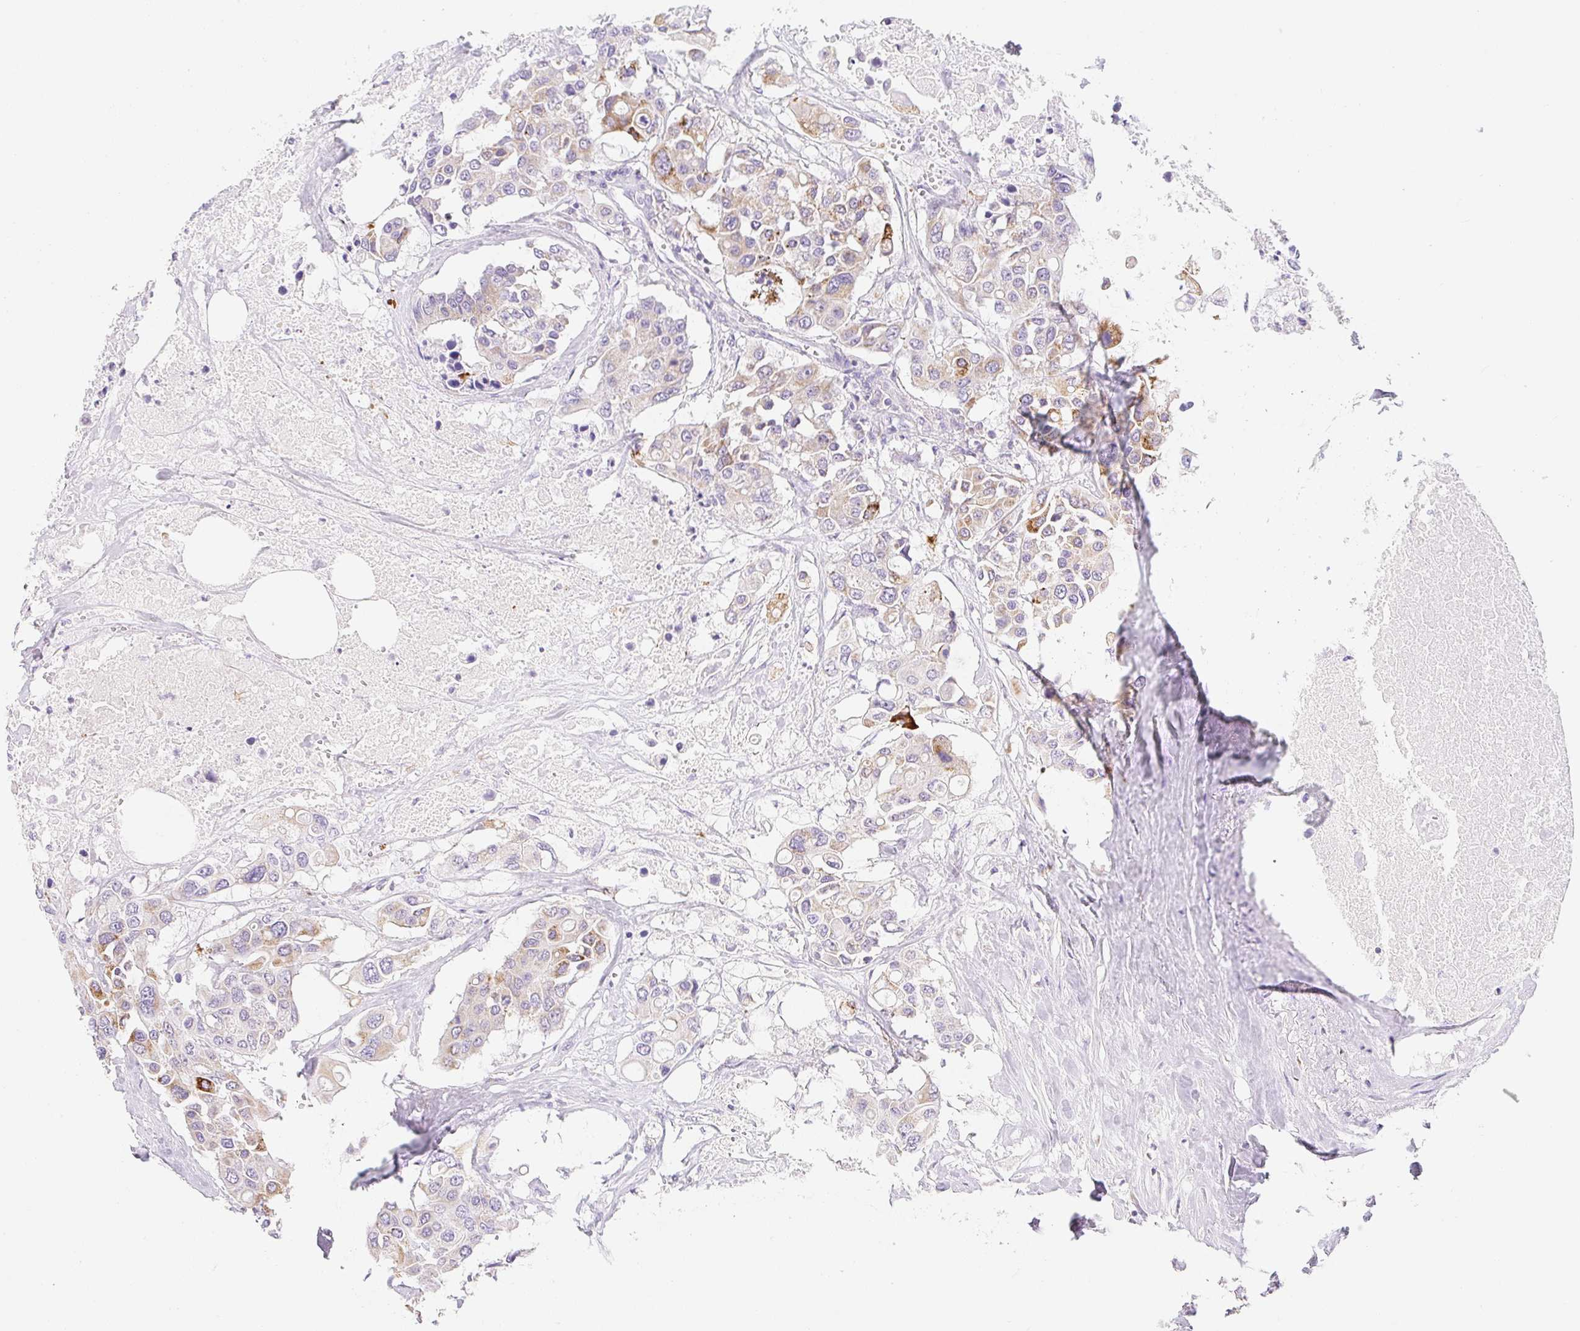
{"staining": {"intensity": "moderate", "quantity": "<25%", "location": "cytoplasmic/membranous"}, "tissue": "colorectal cancer", "cell_type": "Tumor cells", "image_type": "cancer", "snomed": [{"axis": "morphology", "description": "Adenocarcinoma, NOS"}, {"axis": "topography", "description": "Colon"}], "caption": "IHC of human colorectal adenocarcinoma displays low levels of moderate cytoplasmic/membranous expression in approximately <25% of tumor cells. (brown staining indicates protein expression, while blue staining denotes nuclei).", "gene": "FOCAD", "patient": {"sex": "male", "age": 77}}